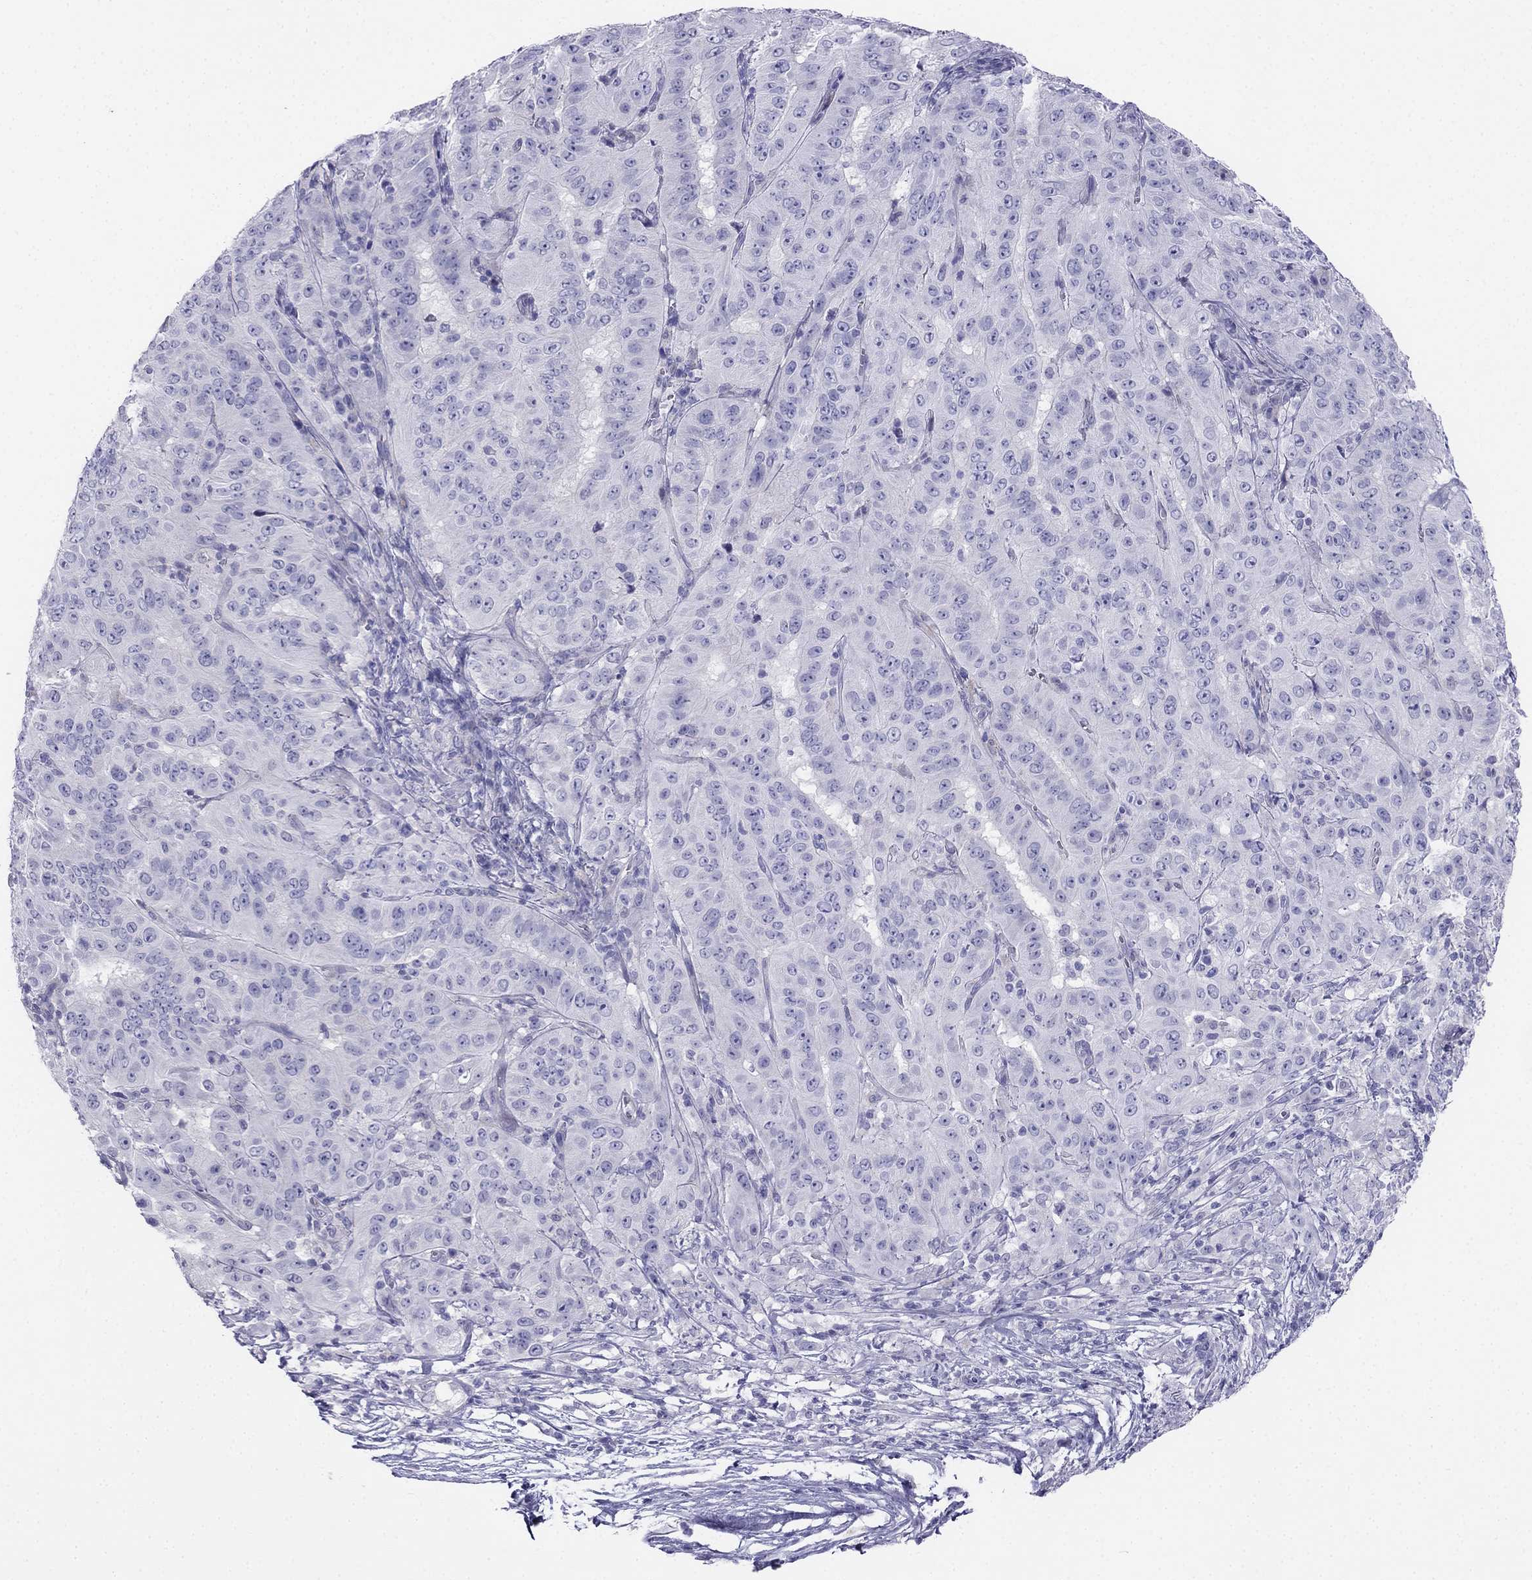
{"staining": {"intensity": "negative", "quantity": "none", "location": "none"}, "tissue": "pancreatic cancer", "cell_type": "Tumor cells", "image_type": "cancer", "snomed": [{"axis": "morphology", "description": "Adenocarcinoma, NOS"}, {"axis": "topography", "description": "Pancreas"}], "caption": "Photomicrograph shows no protein expression in tumor cells of pancreatic cancer (adenocarcinoma) tissue.", "gene": "ALOXE3", "patient": {"sex": "male", "age": 63}}